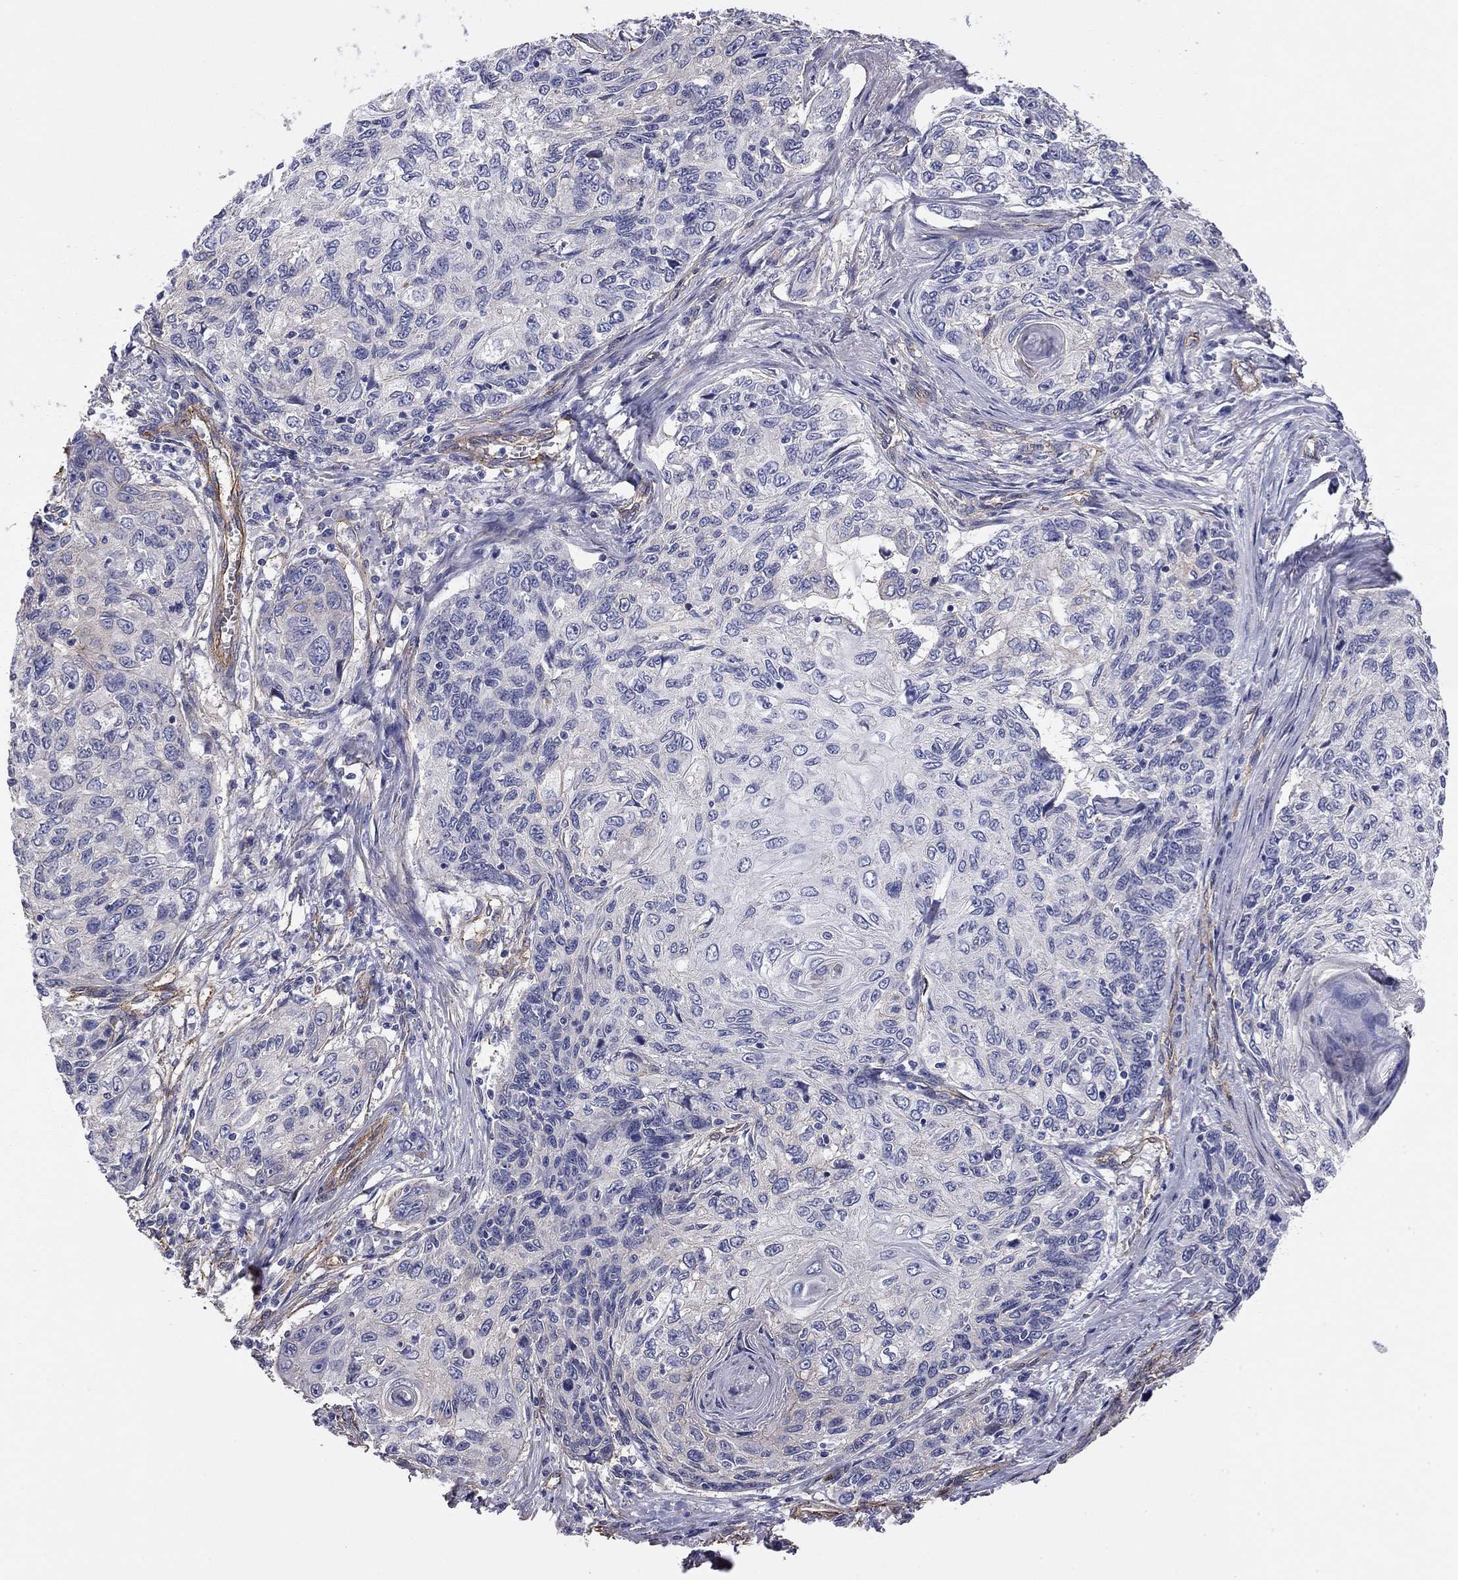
{"staining": {"intensity": "negative", "quantity": "none", "location": "none"}, "tissue": "skin cancer", "cell_type": "Tumor cells", "image_type": "cancer", "snomed": [{"axis": "morphology", "description": "Squamous cell carcinoma, NOS"}, {"axis": "topography", "description": "Skin"}], "caption": "High magnification brightfield microscopy of skin cancer stained with DAB (brown) and counterstained with hematoxylin (blue): tumor cells show no significant staining.", "gene": "TCHH", "patient": {"sex": "male", "age": 92}}